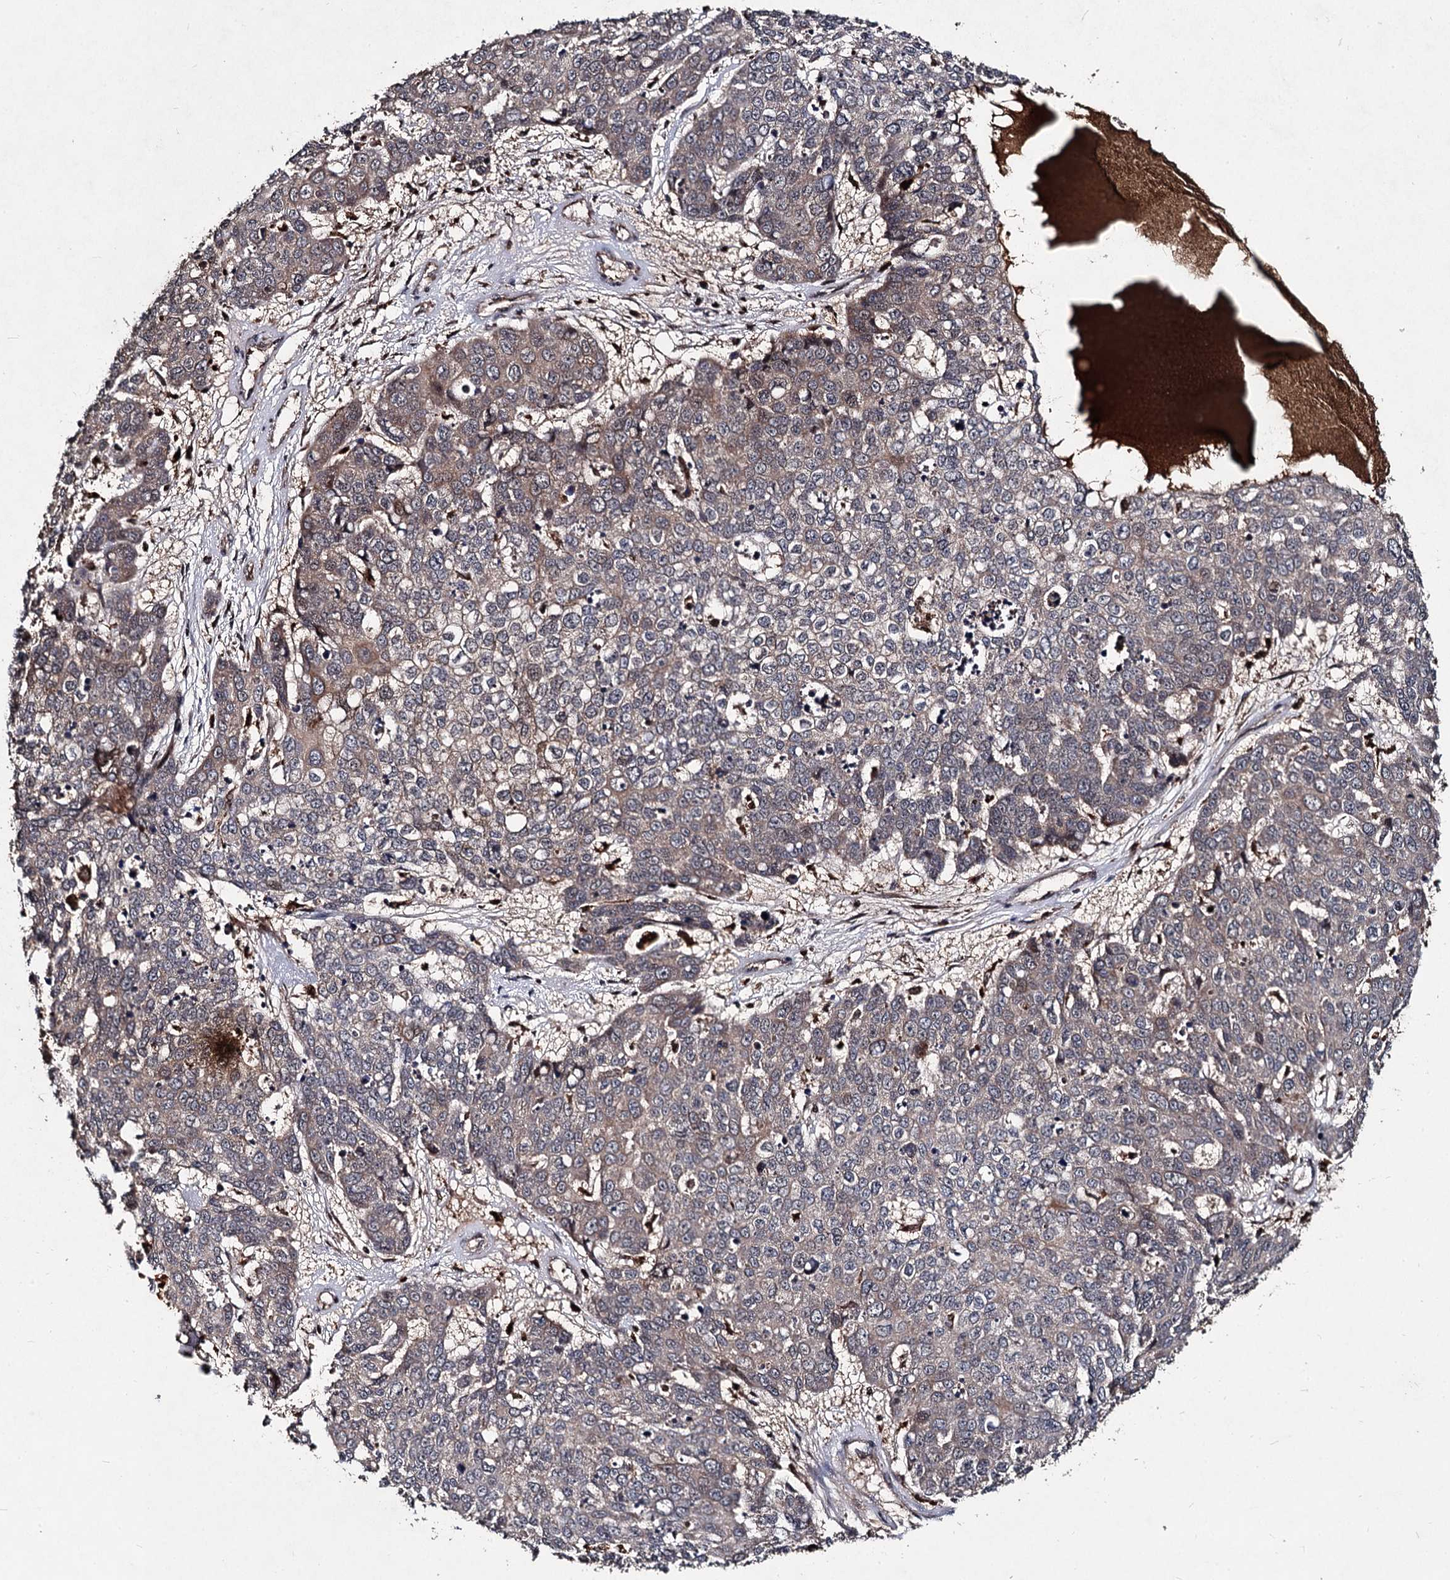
{"staining": {"intensity": "weak", "quantity": "25%-75%", "location": "cytoplasmic/membranous"}, "tissue": "skin cancer", "cell_type": "Tumor cells", "image_type": "cancer", "snomed": [{"axis": "morphology", "description": "Squamous cell carcinoma, NOS"}, {"axis": "topography", "description": "Skin"}], "caption": "Skin squamous cell carcinoma stained with a brown dye reveals weak cytoplasmic/membranous positive staining in approximately 25%-75% of tumor cells.", "gene": "BCL2L2", "patient": {"sex": "male", "age": 71}}